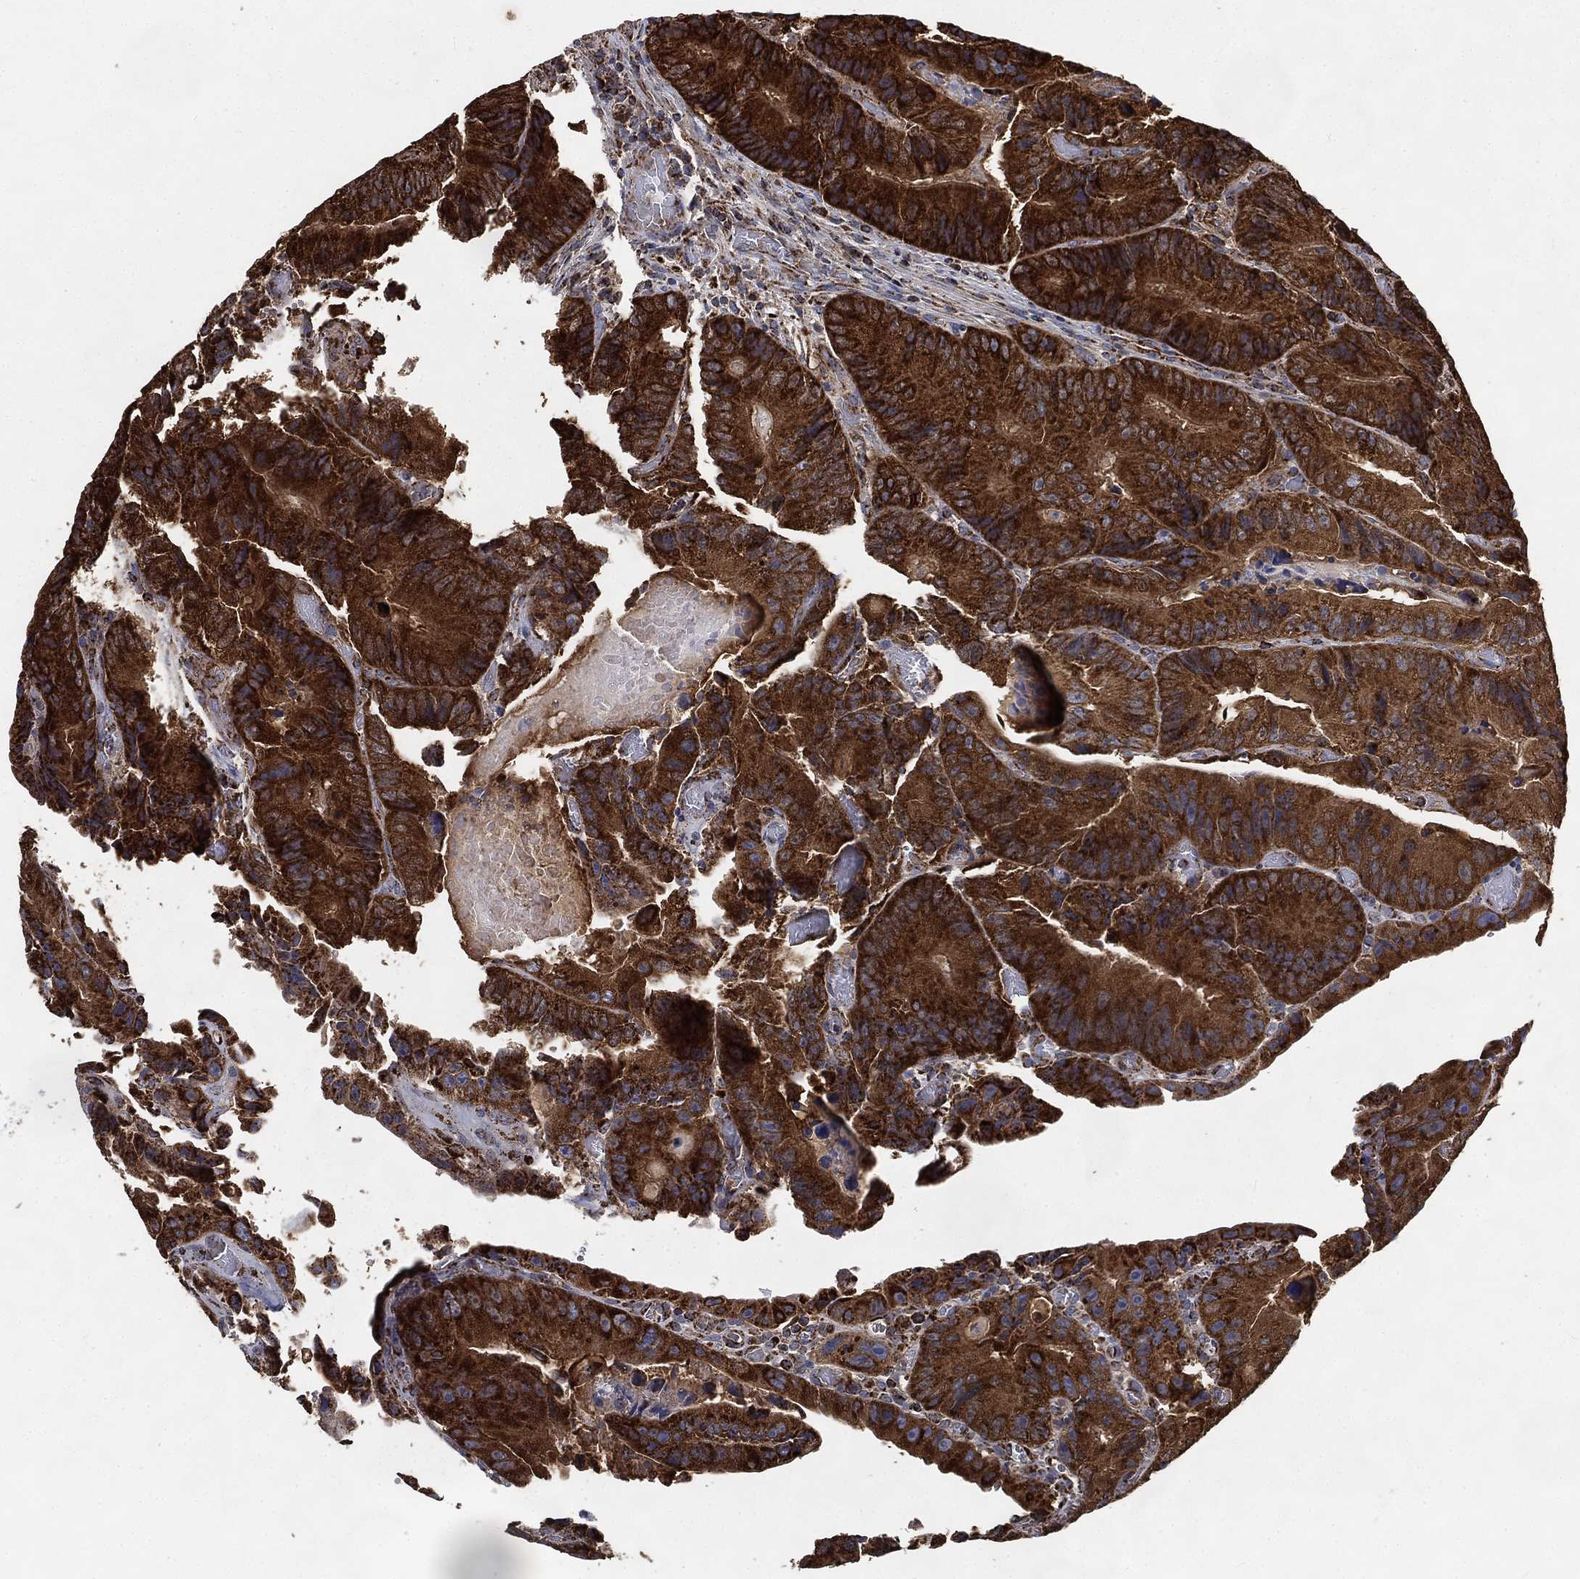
{"staining": {"intensity": "strong", "quantity": ">75%", "location": "cytoplasmic/membranous"}, "tissue": "colorectal cancer", "cell_type": "Tumor cells", "image_type": "cancer", "snomed": [{"axis": "morphology", "description": "Adenocarcinoma, NOS"}, {"axis": "topography", "description": "Colon"}], "caption": "Immunohistochemical staining of colorectal cancer reveals high levels of strong cytoplasmic/membranous positivity in about >75% of tumor cells. The staining is performed using DAB brown chromogen to label protein expression. The nuclei are counter-stained blue using hematoxylin.", "gene": "SLC38A7", "patient": {"sex": "female", "age": 86}}